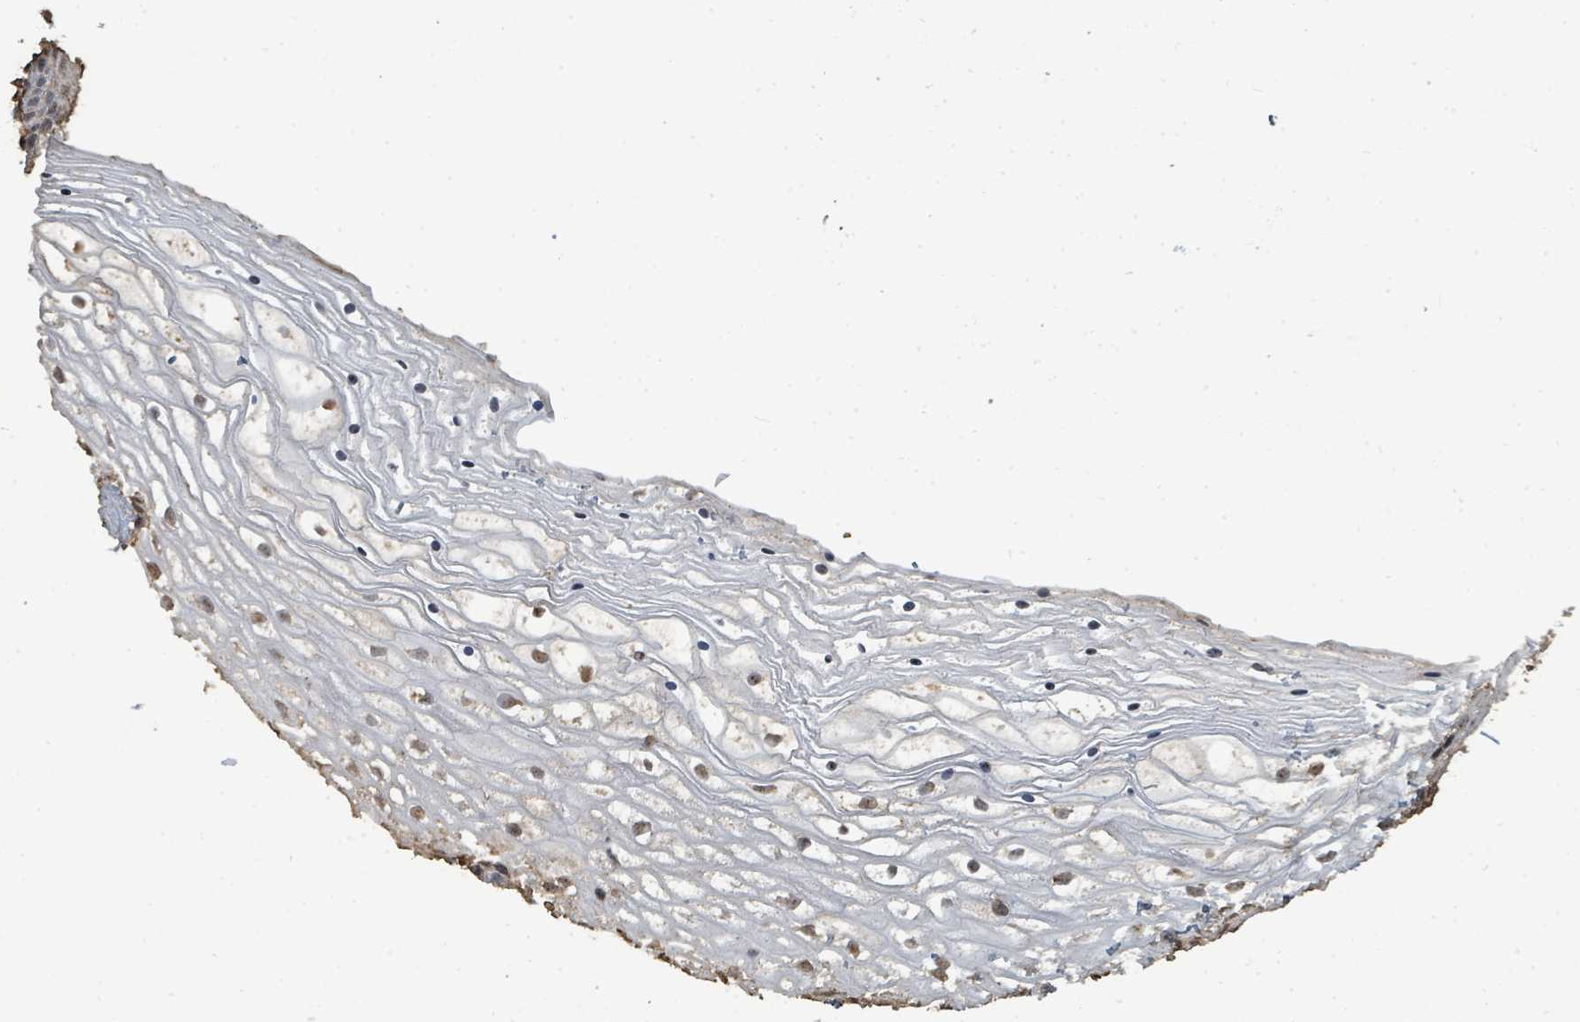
{"staining": {"intensity": "moderate", "quantity": "25%-75%", "location": "nuclear"}, "tissue": "vagina", "cell_type": "Squamous epithelial cells", "image_type": "normal", "snomed": [{"axis": "morphology", "description": "Normal tissue, NOS"}, {"axis": "topography", "description": "Vagina"}], "caption": "Protein staining by IHC shows moderate nuclear expression in approximately 25%-75% of squamous epithelial cells in unremarkable vagina.", "gene": "C6orf52", "patient": {"sex": "female", "age": 59}}